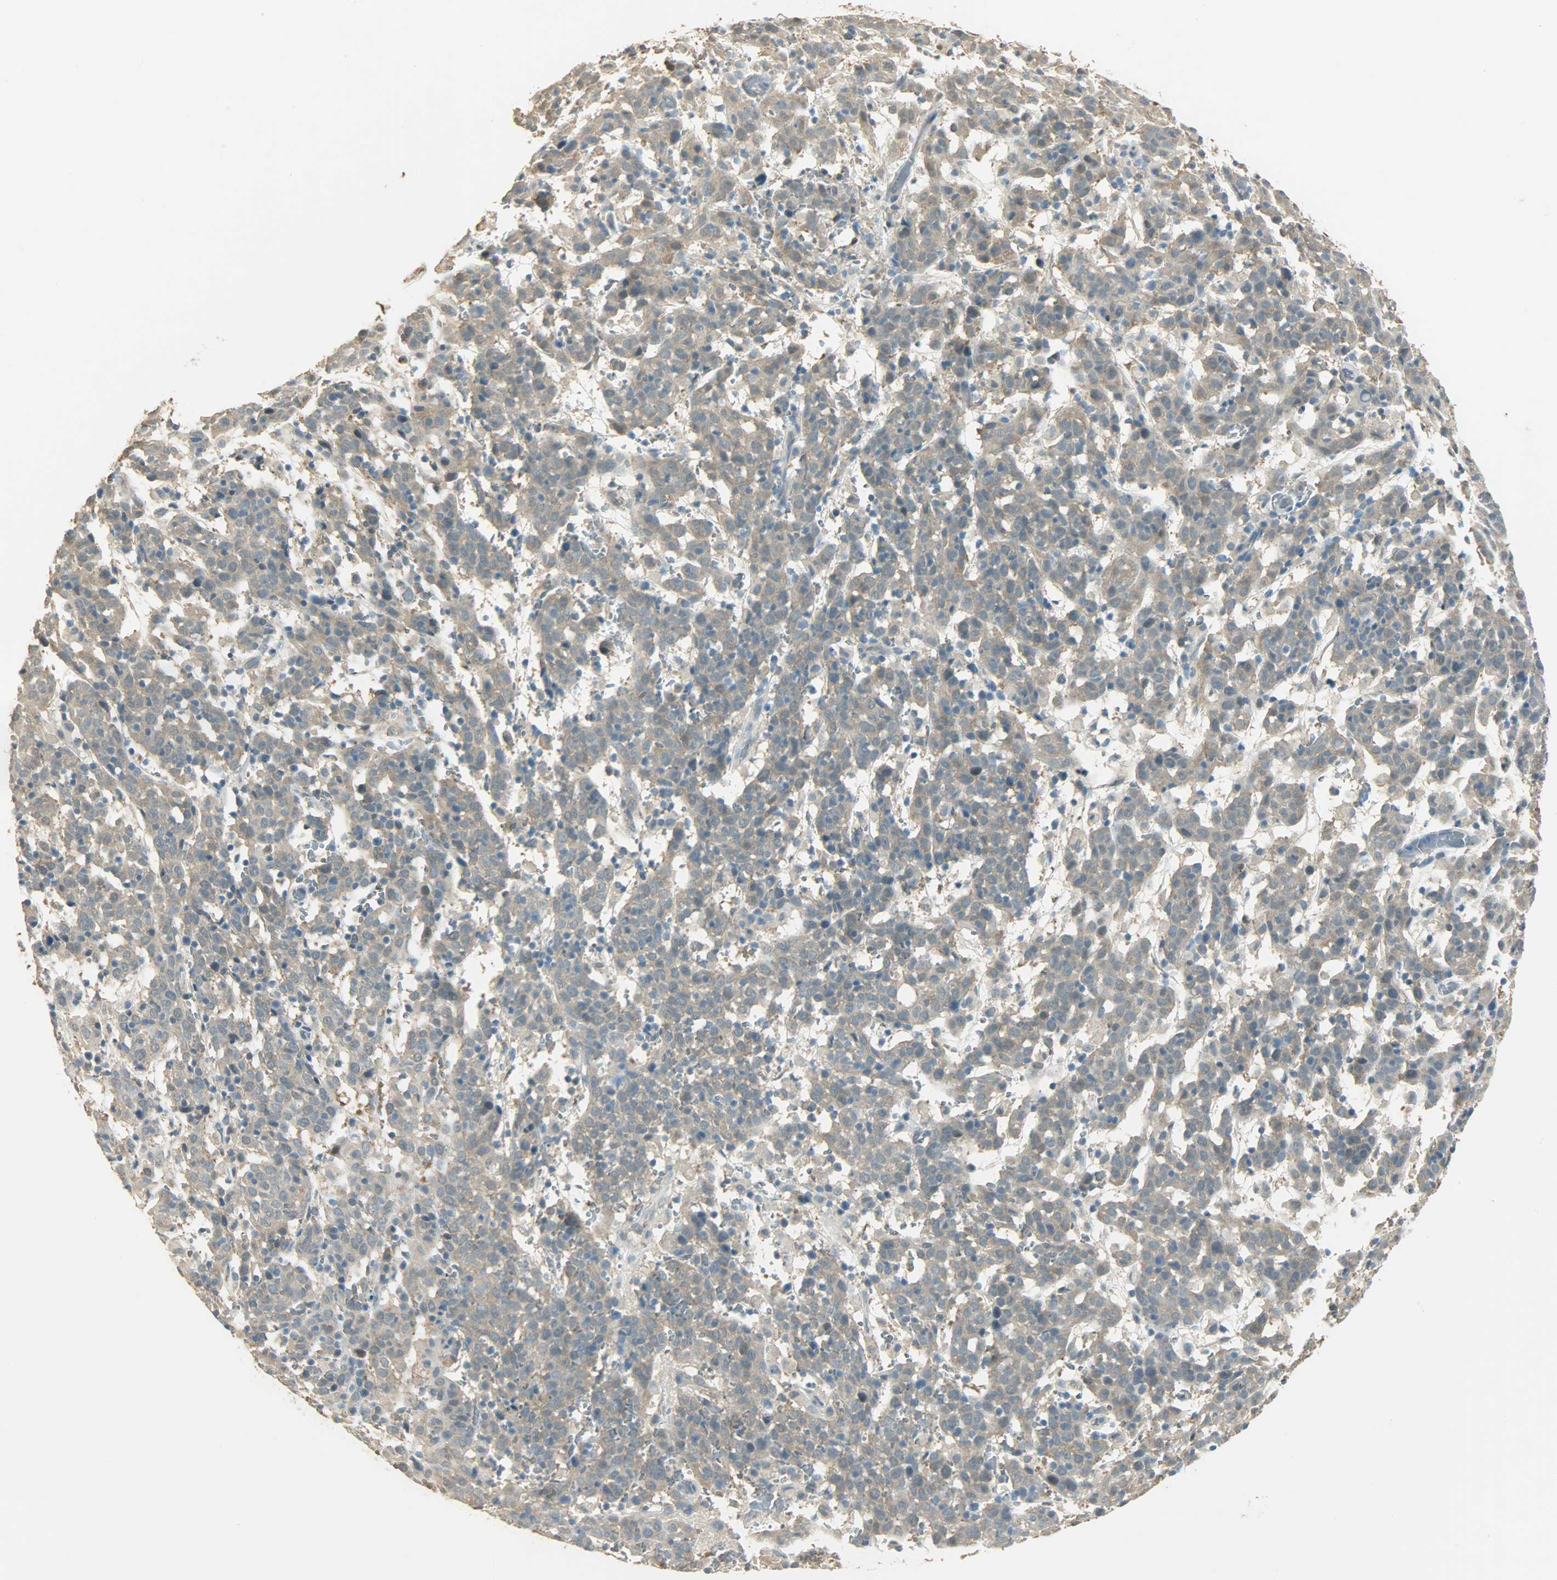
{"staining": {"intensity": "weak", "quantity": ">75%", "location": "cytoplasmic/membranous"}, "tissue": "cervical cancer", "cell_type": "Tumor cells", "image_type": "cancer", "snomed": [{"axis": "morphology", "description": "Normal tissue, NOS"}, {"axis": "morphology", "description": "Squamous cell carcinoma, NOS"}, {"axis": "topography", "description": "Cervix"}], "caption": "Weak cytoplasmic/membranous expression for a protein is seen in about >75% of tumor cells of cervical squamous cell carcinoma using immunohistochemistry (IHC).", "gene": "PRMT5", "patient": {"sex": "female", "age": 67}}